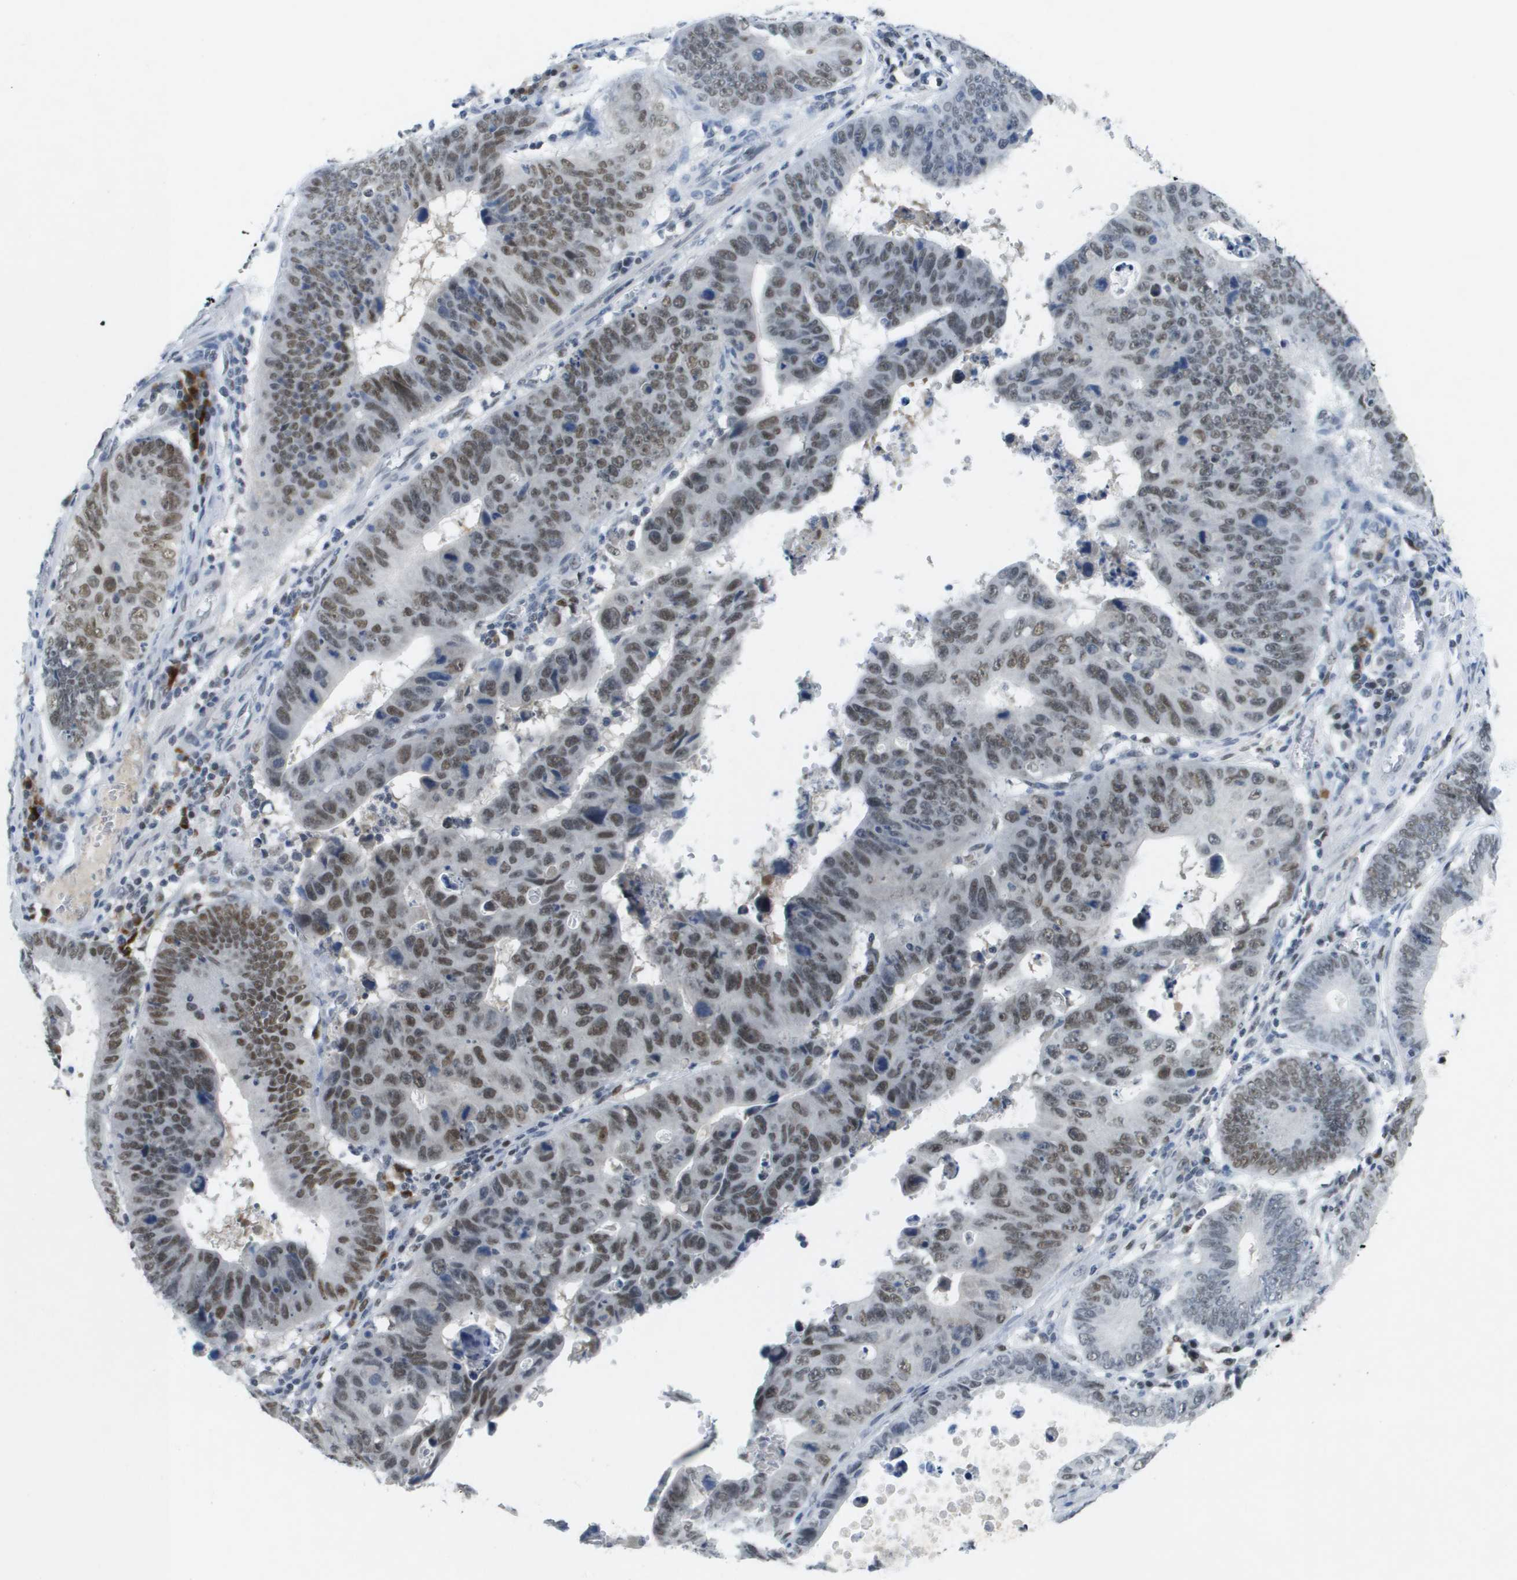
{"staining": {"intensity": "moderate", "quantity": "25%-75%", "location": "nuclear"}, "tissue": "stomach cancer", "cell_type": "Tumor cells", "image_type": "cancer", "snomed": [{"axis": "morphology", "description": "Adenocarcinoma, NOS"}, {"axis": "topography", "description": "Stomach"}], "caption": "Tumor cells reveal medium levels of moderate nuclear expression in approximately 25%-75% of cells in stomach cancer.", "gene": "TP53RK", "patient": {"sex": "male", "age": 59}}